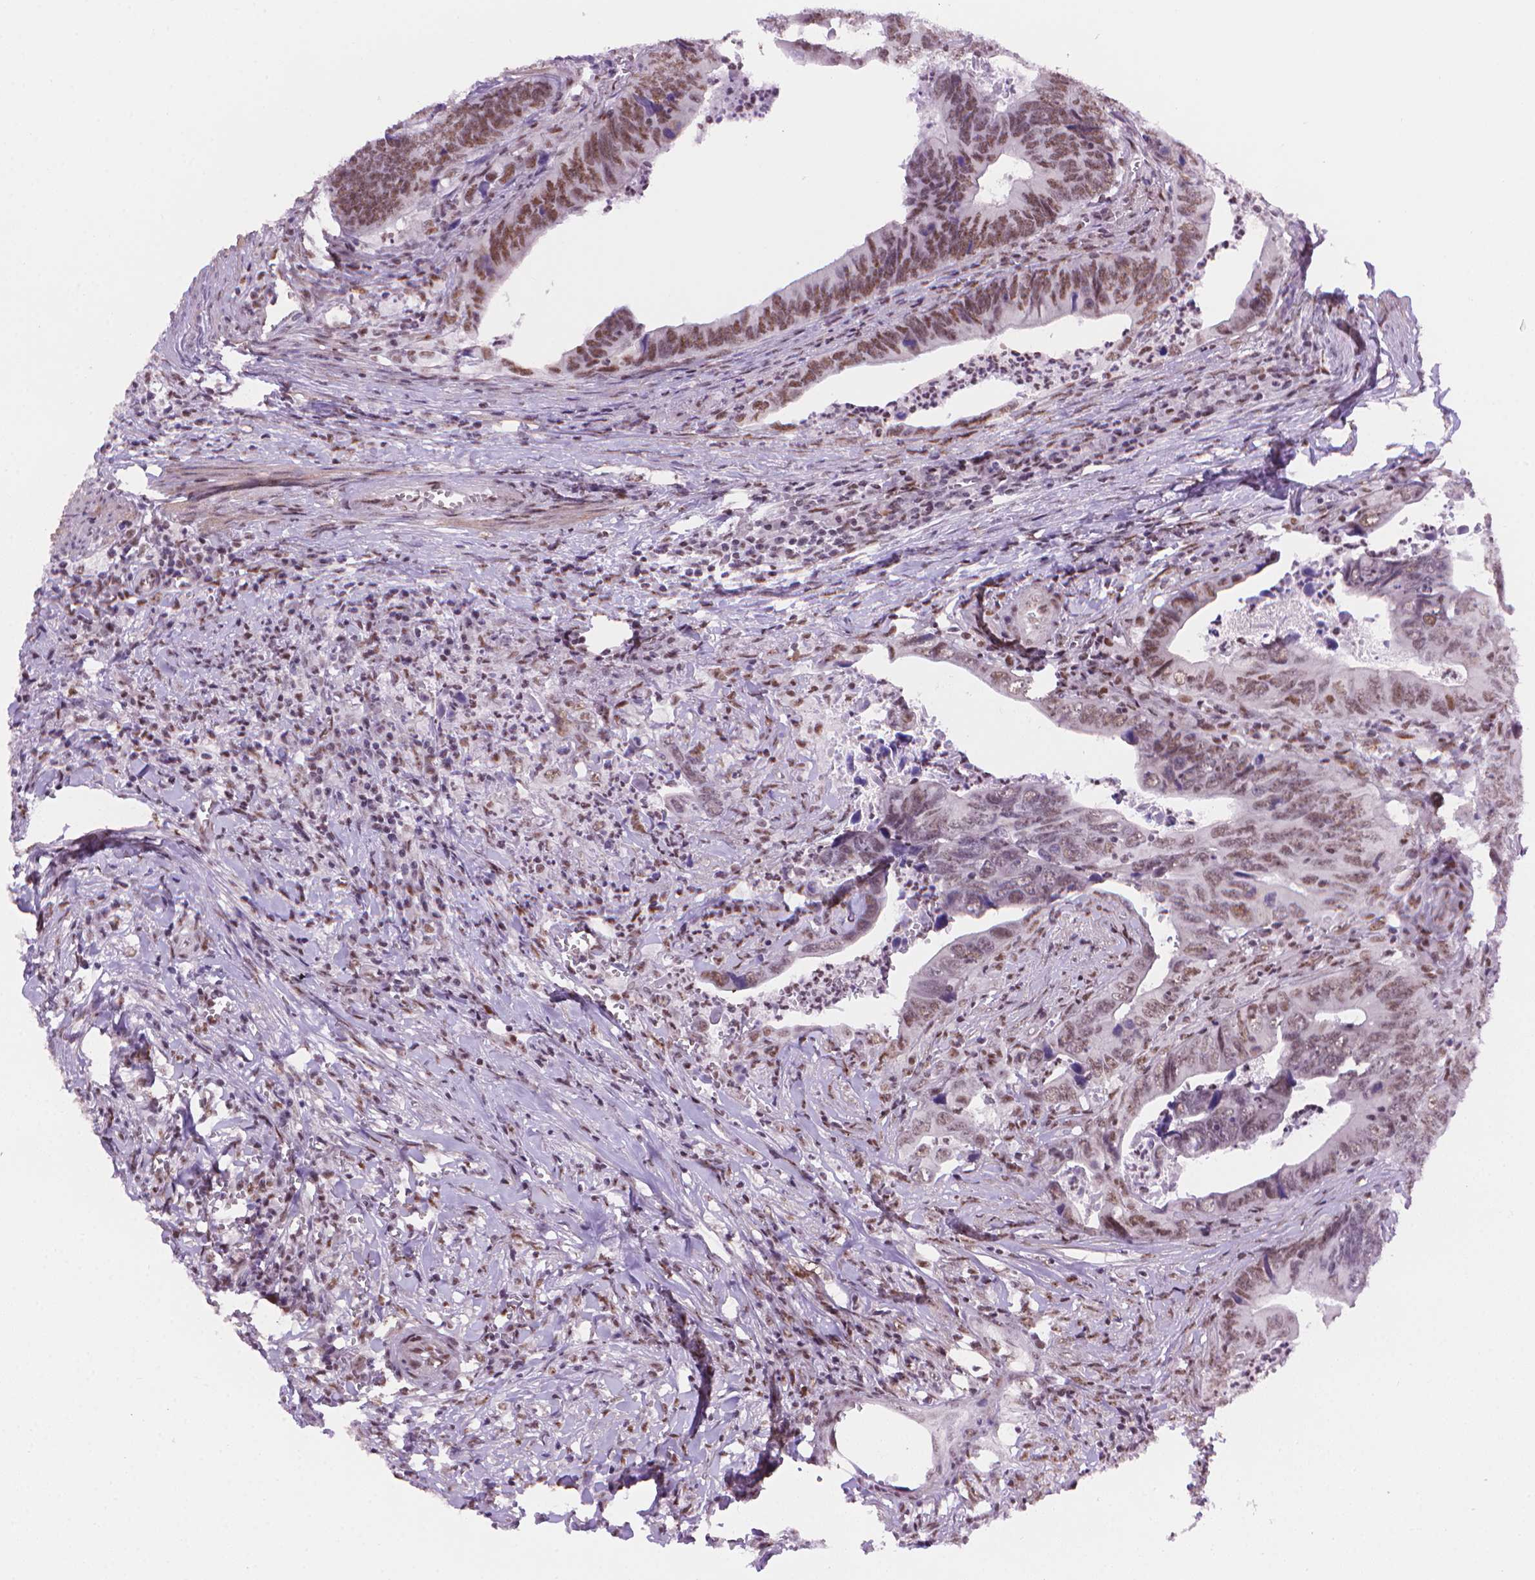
{"staining": {"intensity": "moderate", "quantity": ">75%", "location": "nuclear"}, "tissue": "colorectal cancer", "cell_type": "Tumor cells", "image_type": "cancer", "snomed": [{"axis": "morphology", "description": "Adenocarcinoma, NOS"}, {"axis": "topography", "description": "Colon"}], "caption": "Protein expression analysis of human colorectal cancer reveals moderate nuclear expression in about >75% of tumor cells.", "gene": "UBN1", "patient": {"sex": "female", "age": 82}}